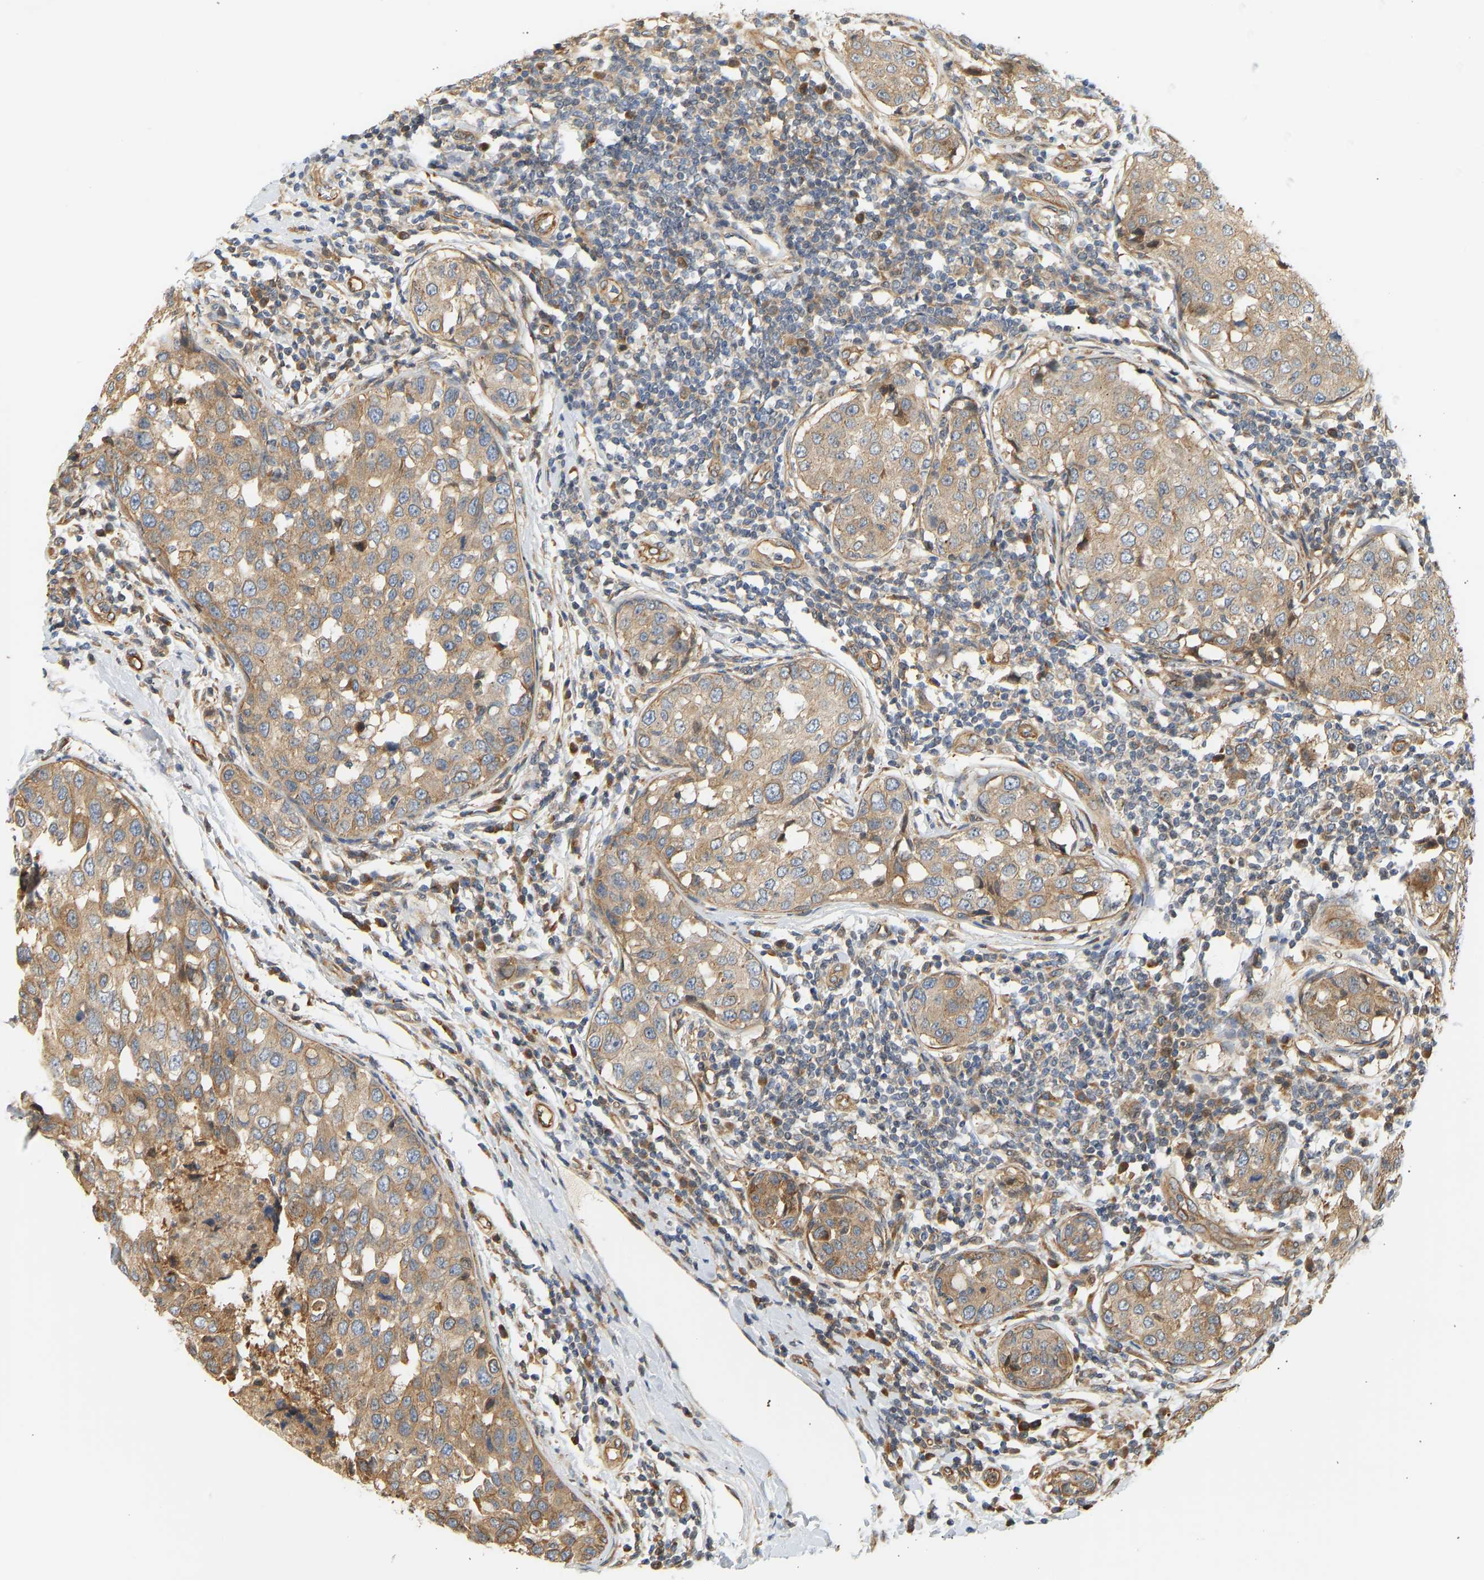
{"staining": {"intensity": "moderate", "quantity": ">75%", "location": "cytoplasmic/membranous"}, "tissue": "breast cancer", "cell_type": "Tumor cells", "image_type": "cancer", "snomed": [{"axis": "morphology", "description": "Duct carcinoma"}, {"axis": "topography", "description": "Breast"}], "caption": "Immunohistochemistry of breast cancer (infiltrating ductal carcinoma) shows medium levels of moderate cytoplasmic/membranous staining in about >75% of tumor cells. The protein is shown in brown color, while the nuclei are stained blue.", "gene": "CEP57", "patient": {"sex": "female", "age": 27}}